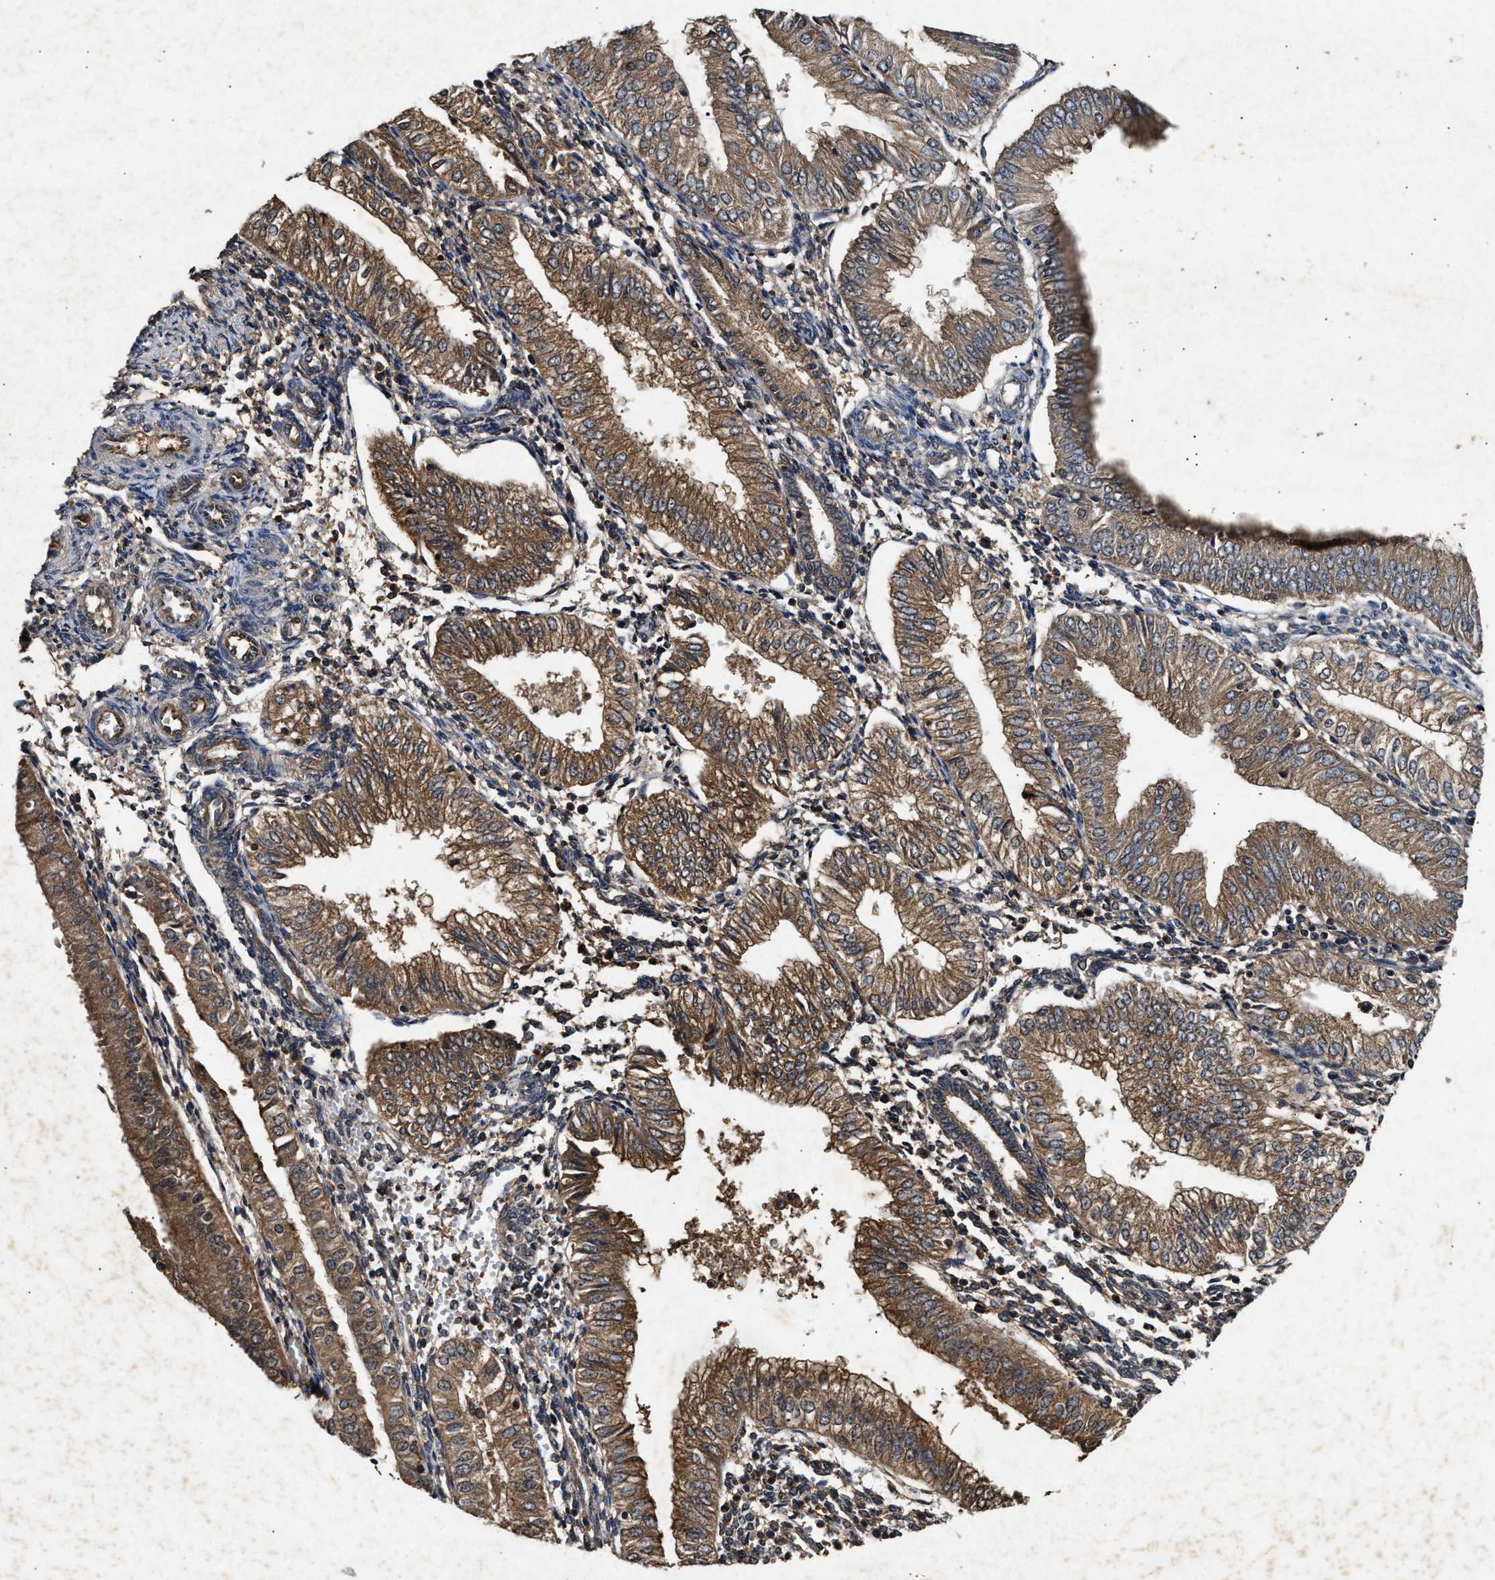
{"staining": {"intensity": "moderate", "quantity": ">75%", "location": "cytoplasmic/membranous"}, "tissue": "endometrial cancer", "cell_type": "Tumor cells", "image_type": "cancer", "snomed": [{"axis": "morphology", "description": "Adenocarcinoma, NOS"}, {"axis": "topography", "description": "Endometrium"}], "caption": "Immunohistochemistry (IHC) of endometrial cancer (adenocarcinoma) reveals medium levels of moderate cytoplasmic/membranous staining in about >75% of tumor cells.", "gene": "PDAP1", "patient": {"sex": "female", "age": 53}}